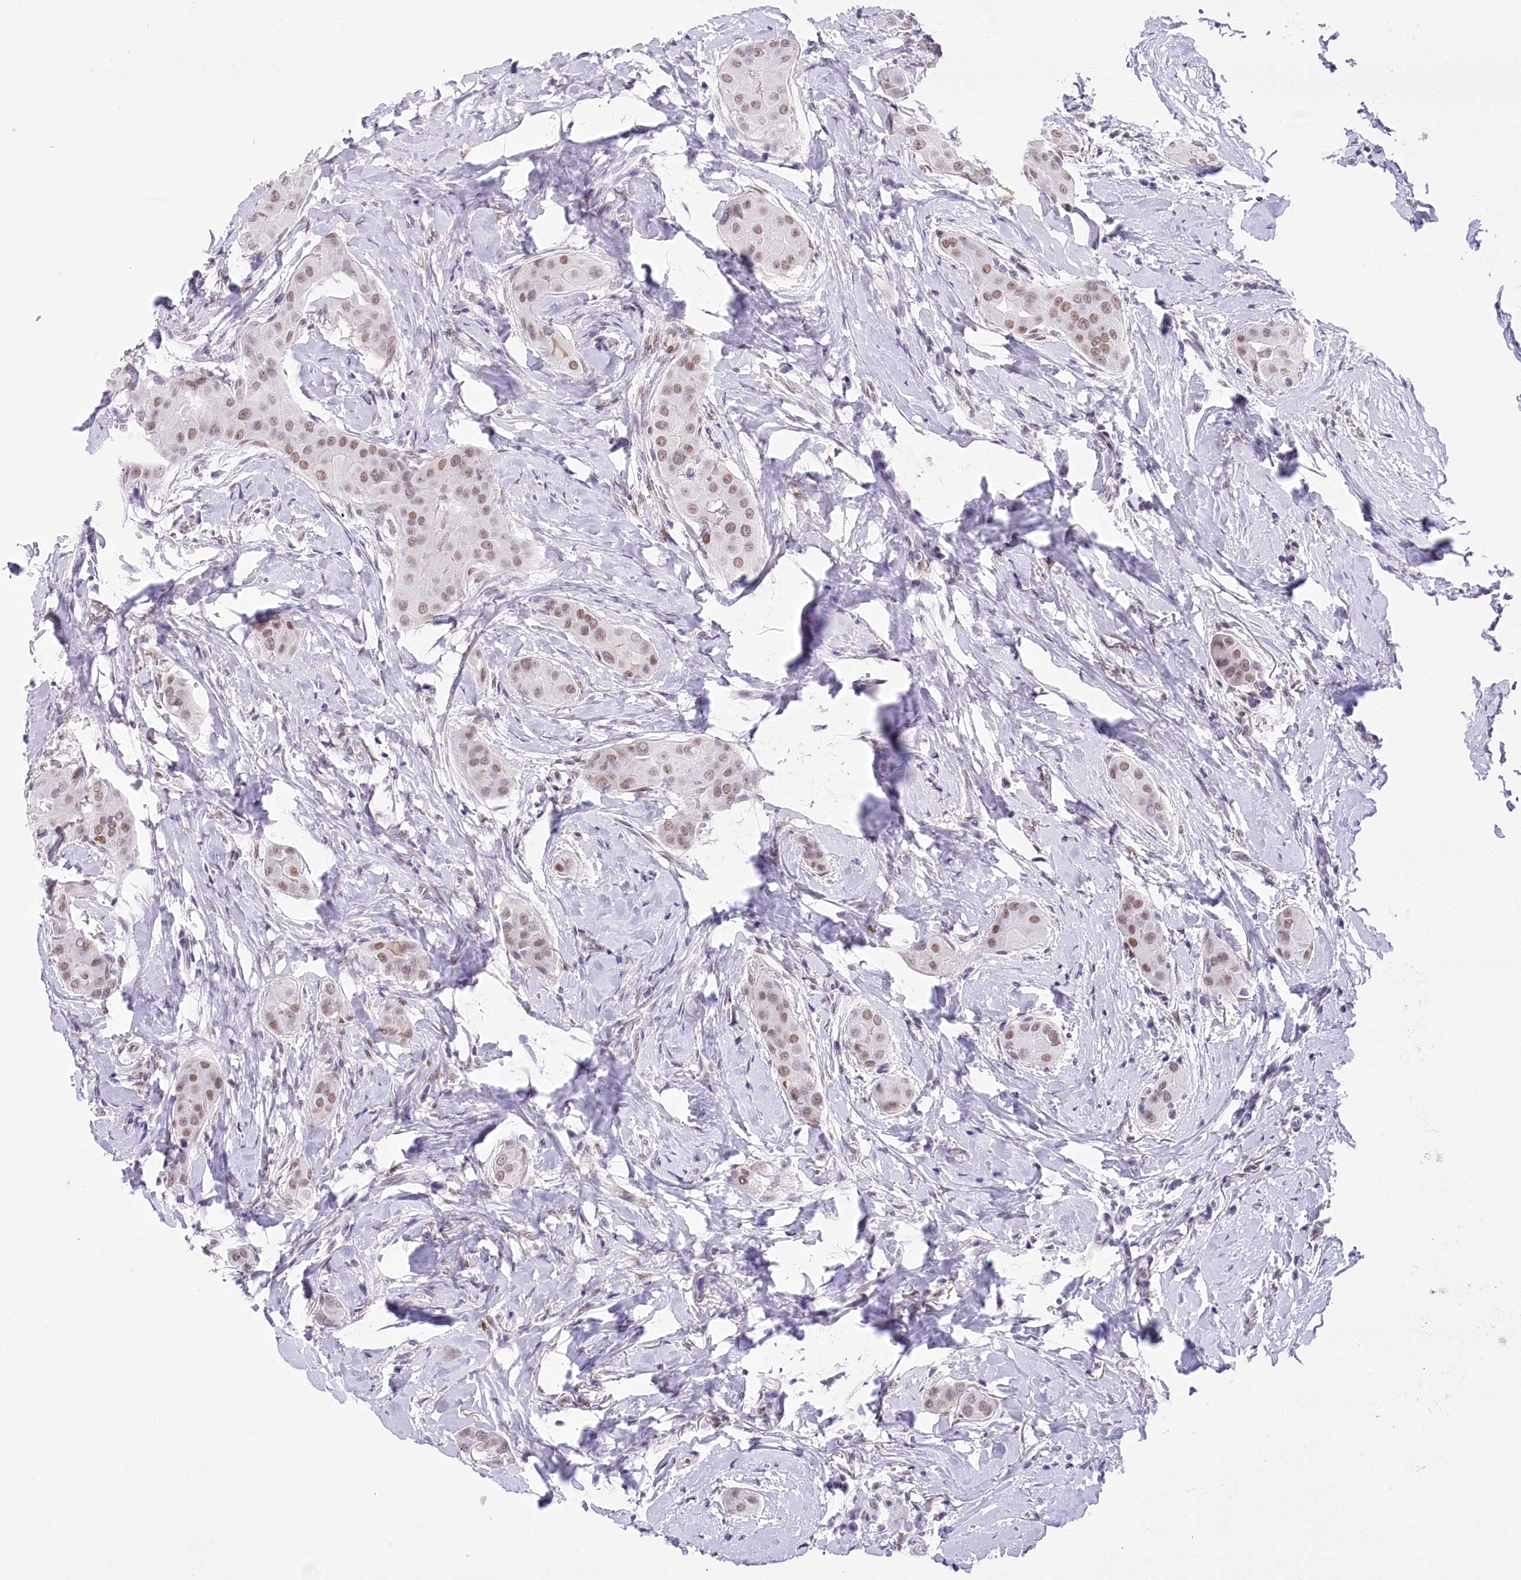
{"staining": {"intensity": "moderate", "quantity": ">75%", "location": "nuclear"}, "tissue": "thyroid cancer", "cell_type": "Tumor cells", "image_type": "cancer", "snomed": [{"axis": "morphology", "description": "Papillary adenocarcinoma, NOS"}, {"axis": "topography", "description": "Thyroid gland"}], "caption": "There is medium levels of moderate nuclear positivity in tumor cells of papillary adenocarcinoma (thyroid), as demonstrated by immunohistochemical staining (brown color).", "gene": "HNRNPA0", "patient": {"sex": "male", "age": 33}}